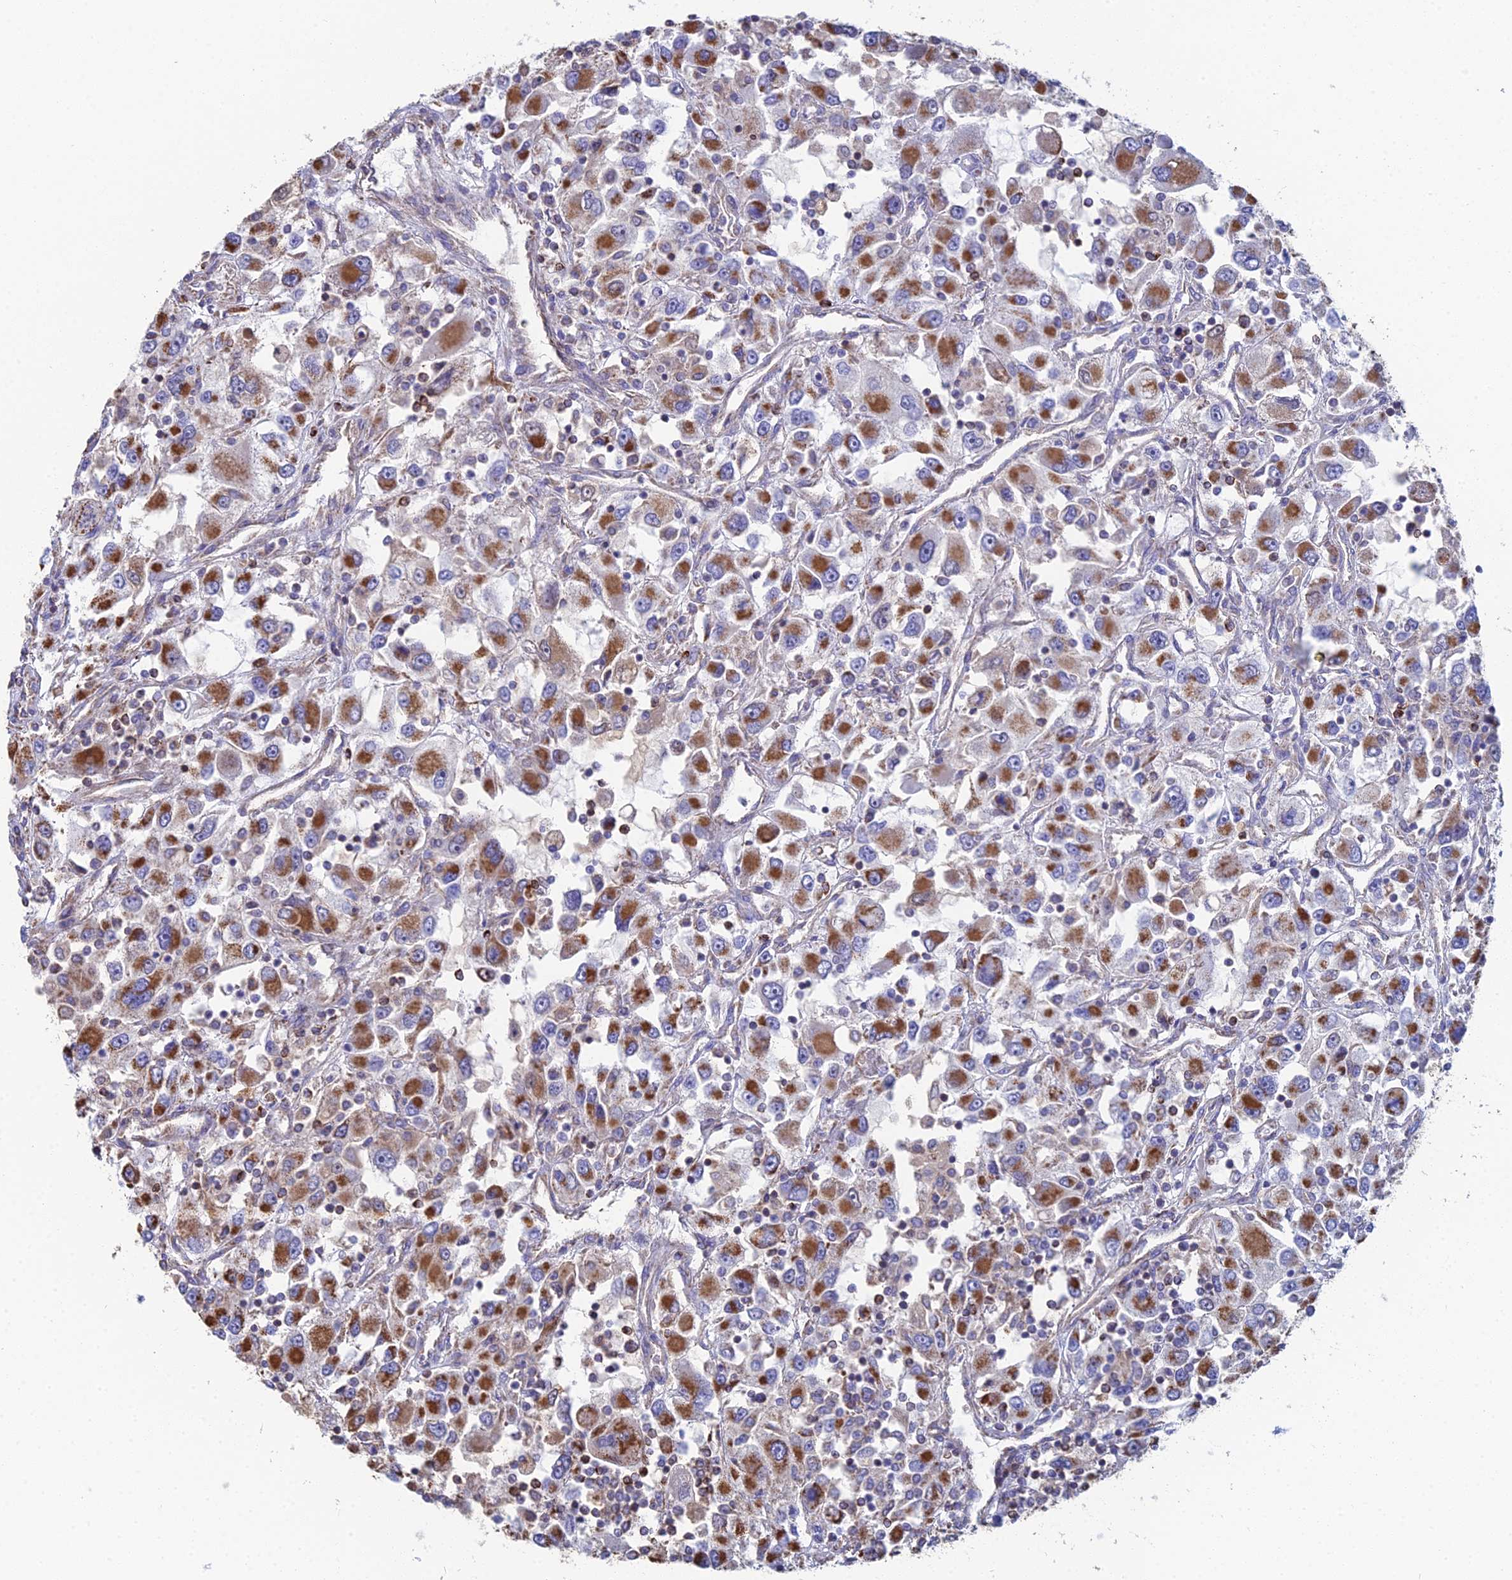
{"staining": {"intensity": "moderate", "quantity": ">75%", "location": "cytoplasmic/membranous"}, "tissue": "renal cancer", "cell_type": "Tumor cells", "image_type": "cancer", "snomed": [{"axis": "morphology", "description": "Adenocarcinoma, NOS"}, {"axis": "topography", "description": "Kidney"}], "caption": "IHC micrograph of renal cancer (adenocarcinoma) stained for a protein (brown), which shows medium levels of moderate cytoplasmic/membranous staining in approximately >75% of tumor cells.", "gene": "SPOCK2", "patient": {"sex": "female", "age": 52}}